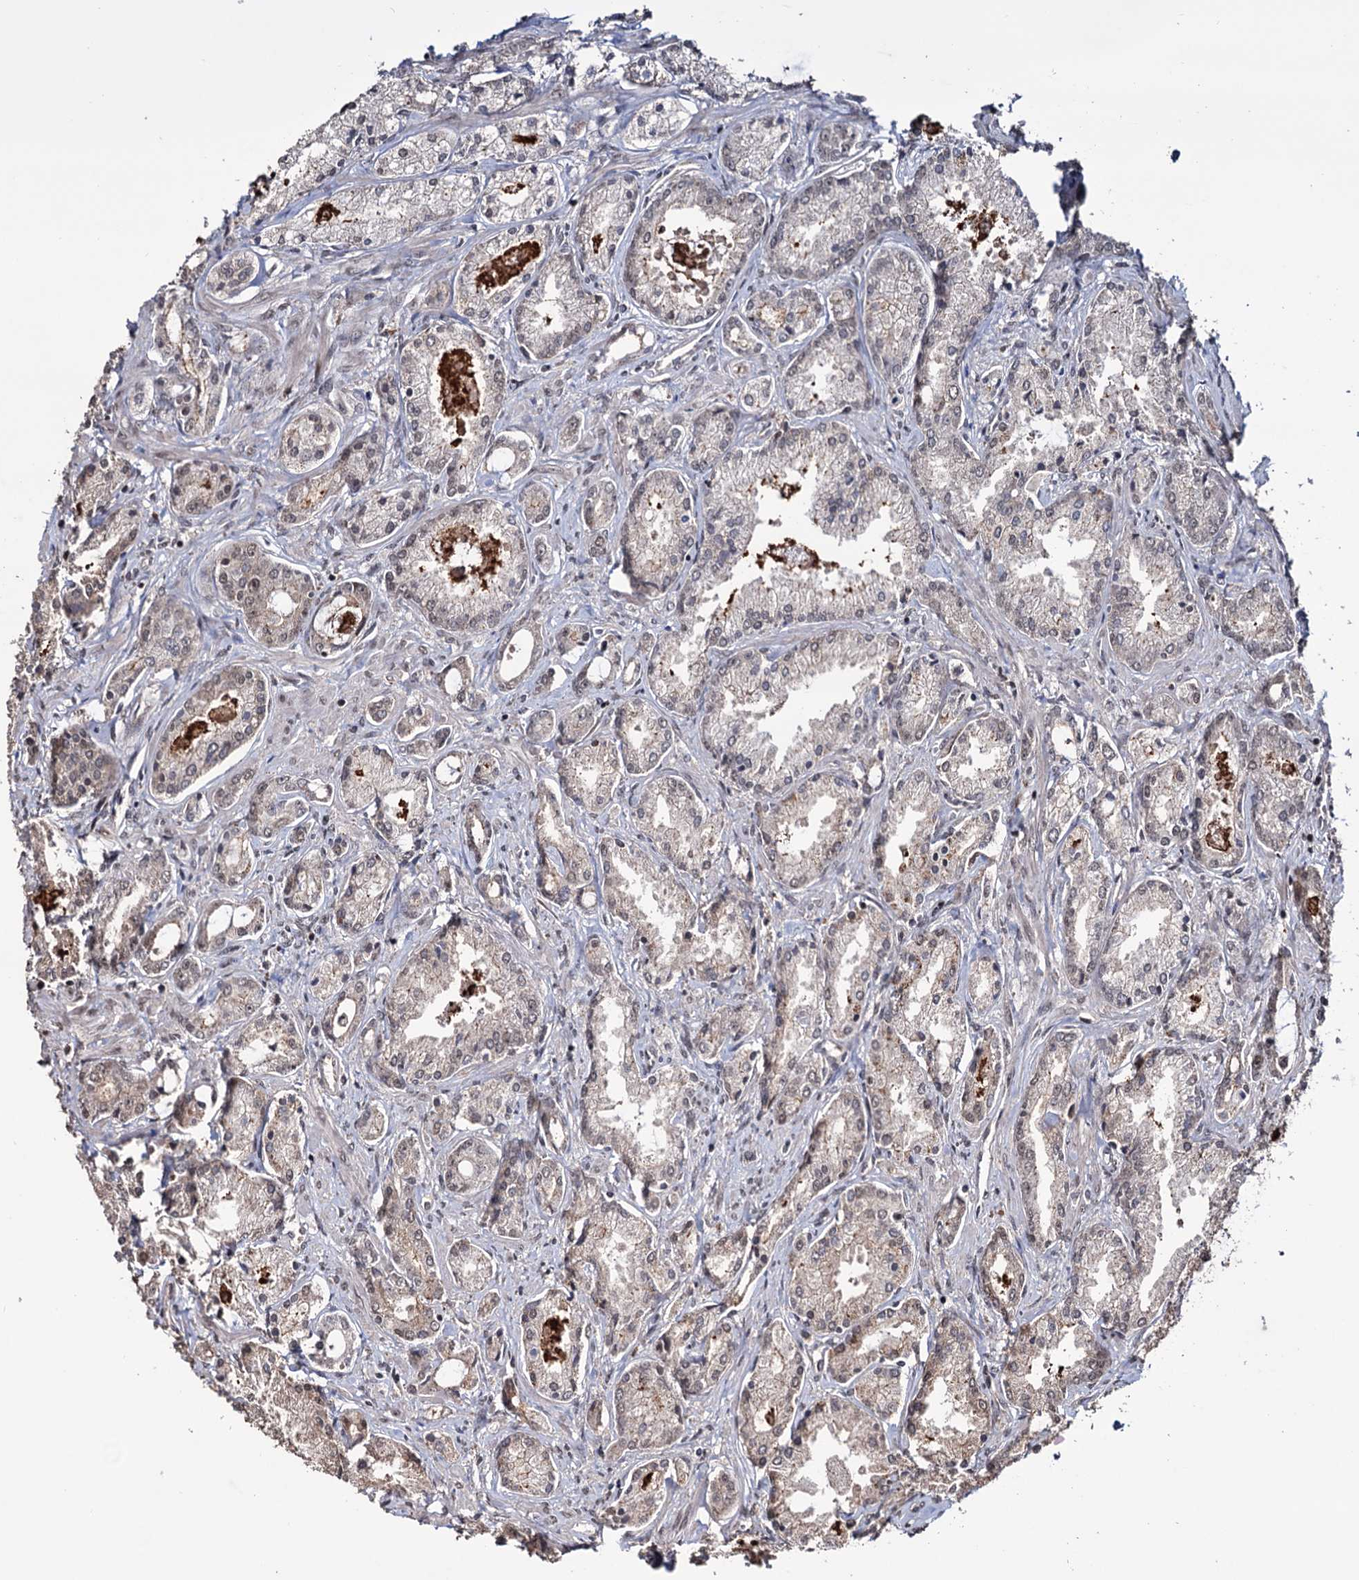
{"staining": {"intensity": "weak", "quantity": "<25%", "location": "cytoplasmic/membranous"}, "tissue": "prostate cancer", "cell_type": "Tumor cells", "image_type": "cancer", "snomed": [{"axis": "morphology", "description": "Adenocarcinoma, Low grade"}, {"axis": "topography", "description": "Prostate"}], "caption": "The micrograph exhibits no significant staining in tumor cells of prostate cancer (adenocarcinoma (low-grade)). (DAB (3,3'-diaminobenzidine) immunohistochemistry (IHC) with hematoxylin counter stain).", "gene": "KLF5", "patient": {"sex": "male", "age": 68}}